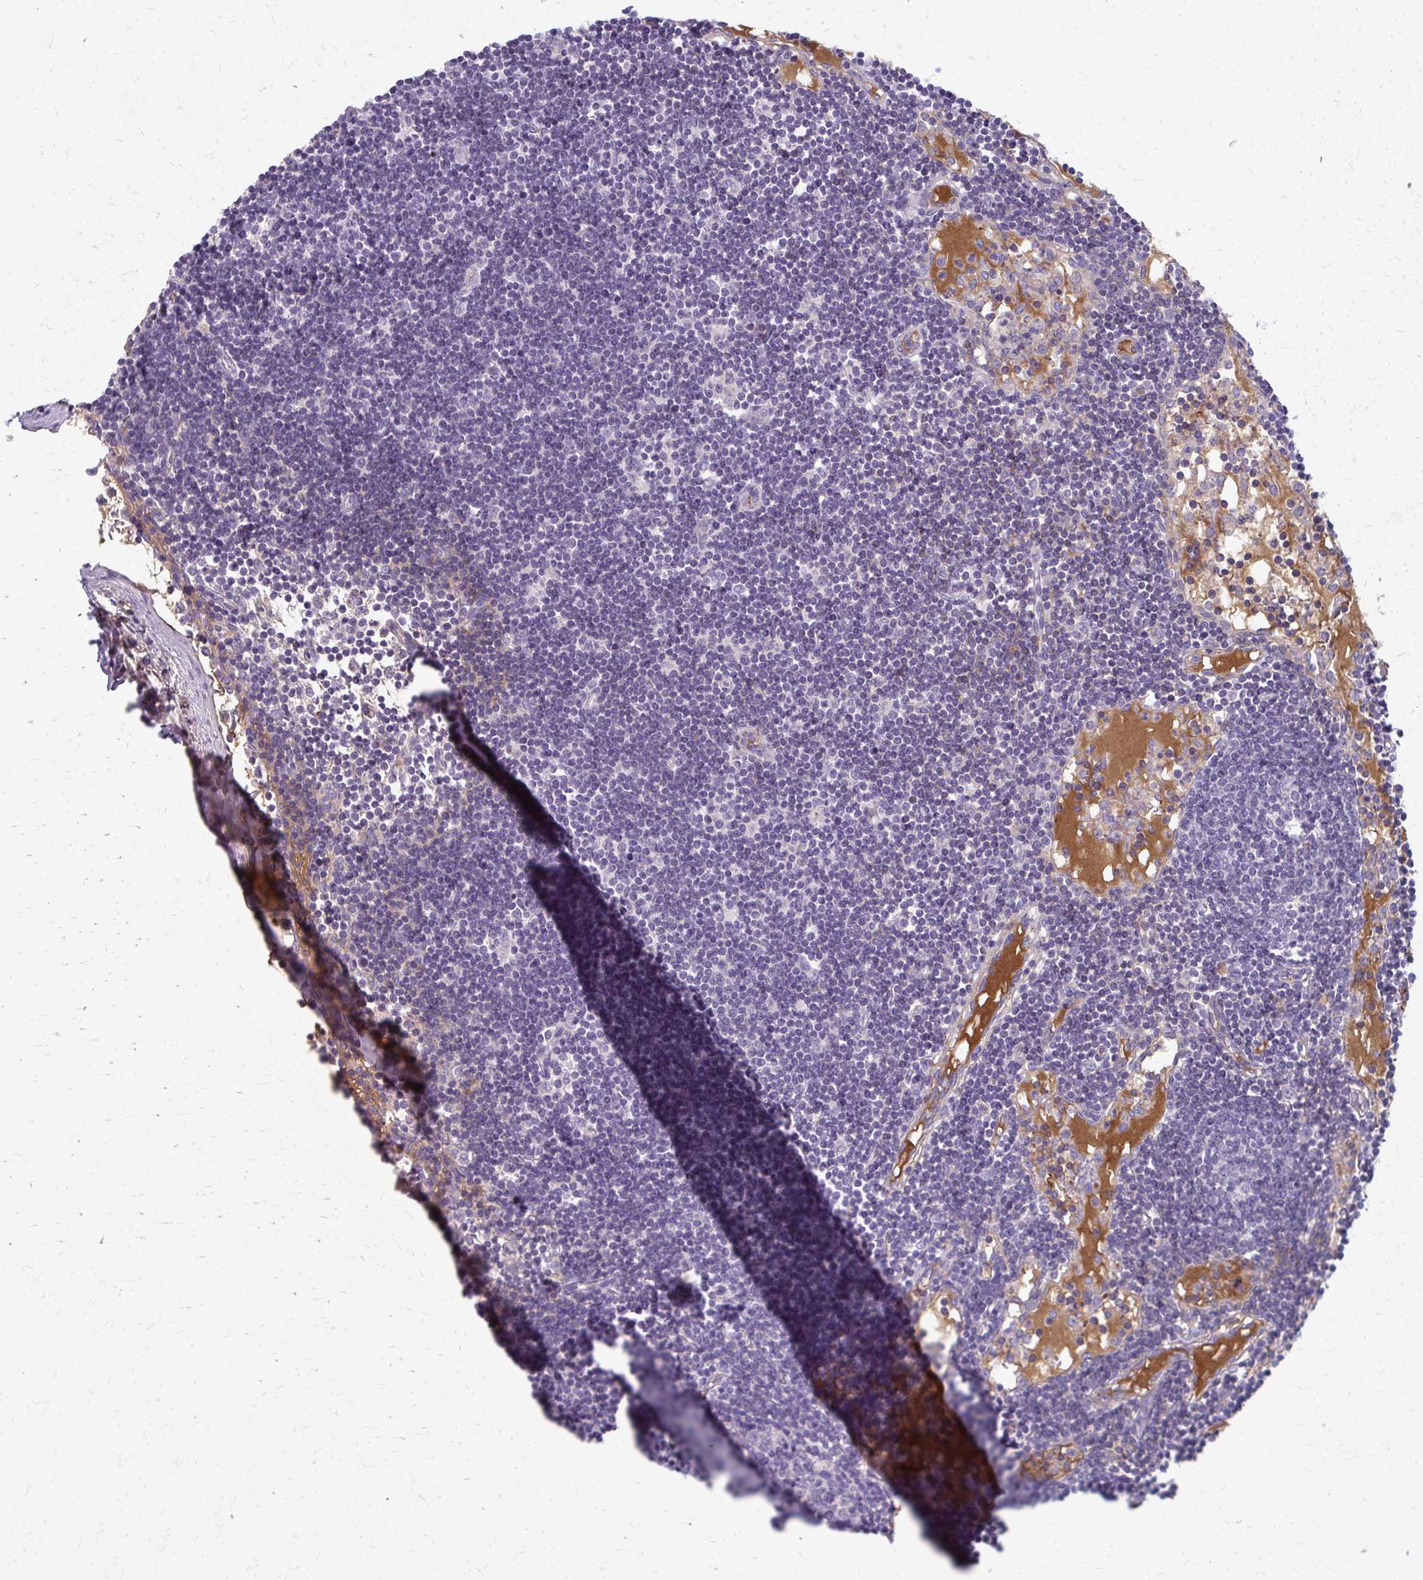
{"staining": {"intensity": "negative", "quantity": "none", "location": "none"}, "tissue": "lymph node", "cell_type": "Germinal center cells", "image_type": "normal", "snomed": [{"axis": "morphology", "description": "Normal tissue, NOS"}, {"axis": "topography", "description": "Lymph node"}], "caption": "High power microscopy image of an immunohistochemistry (IHC) histopathology image of benign lymph node, revealing no significant staining in germinal center cells. Nuclei are stained in blue.", "gene": "ADIPOQ", "patient": {"sex": "female", "age": 65}}